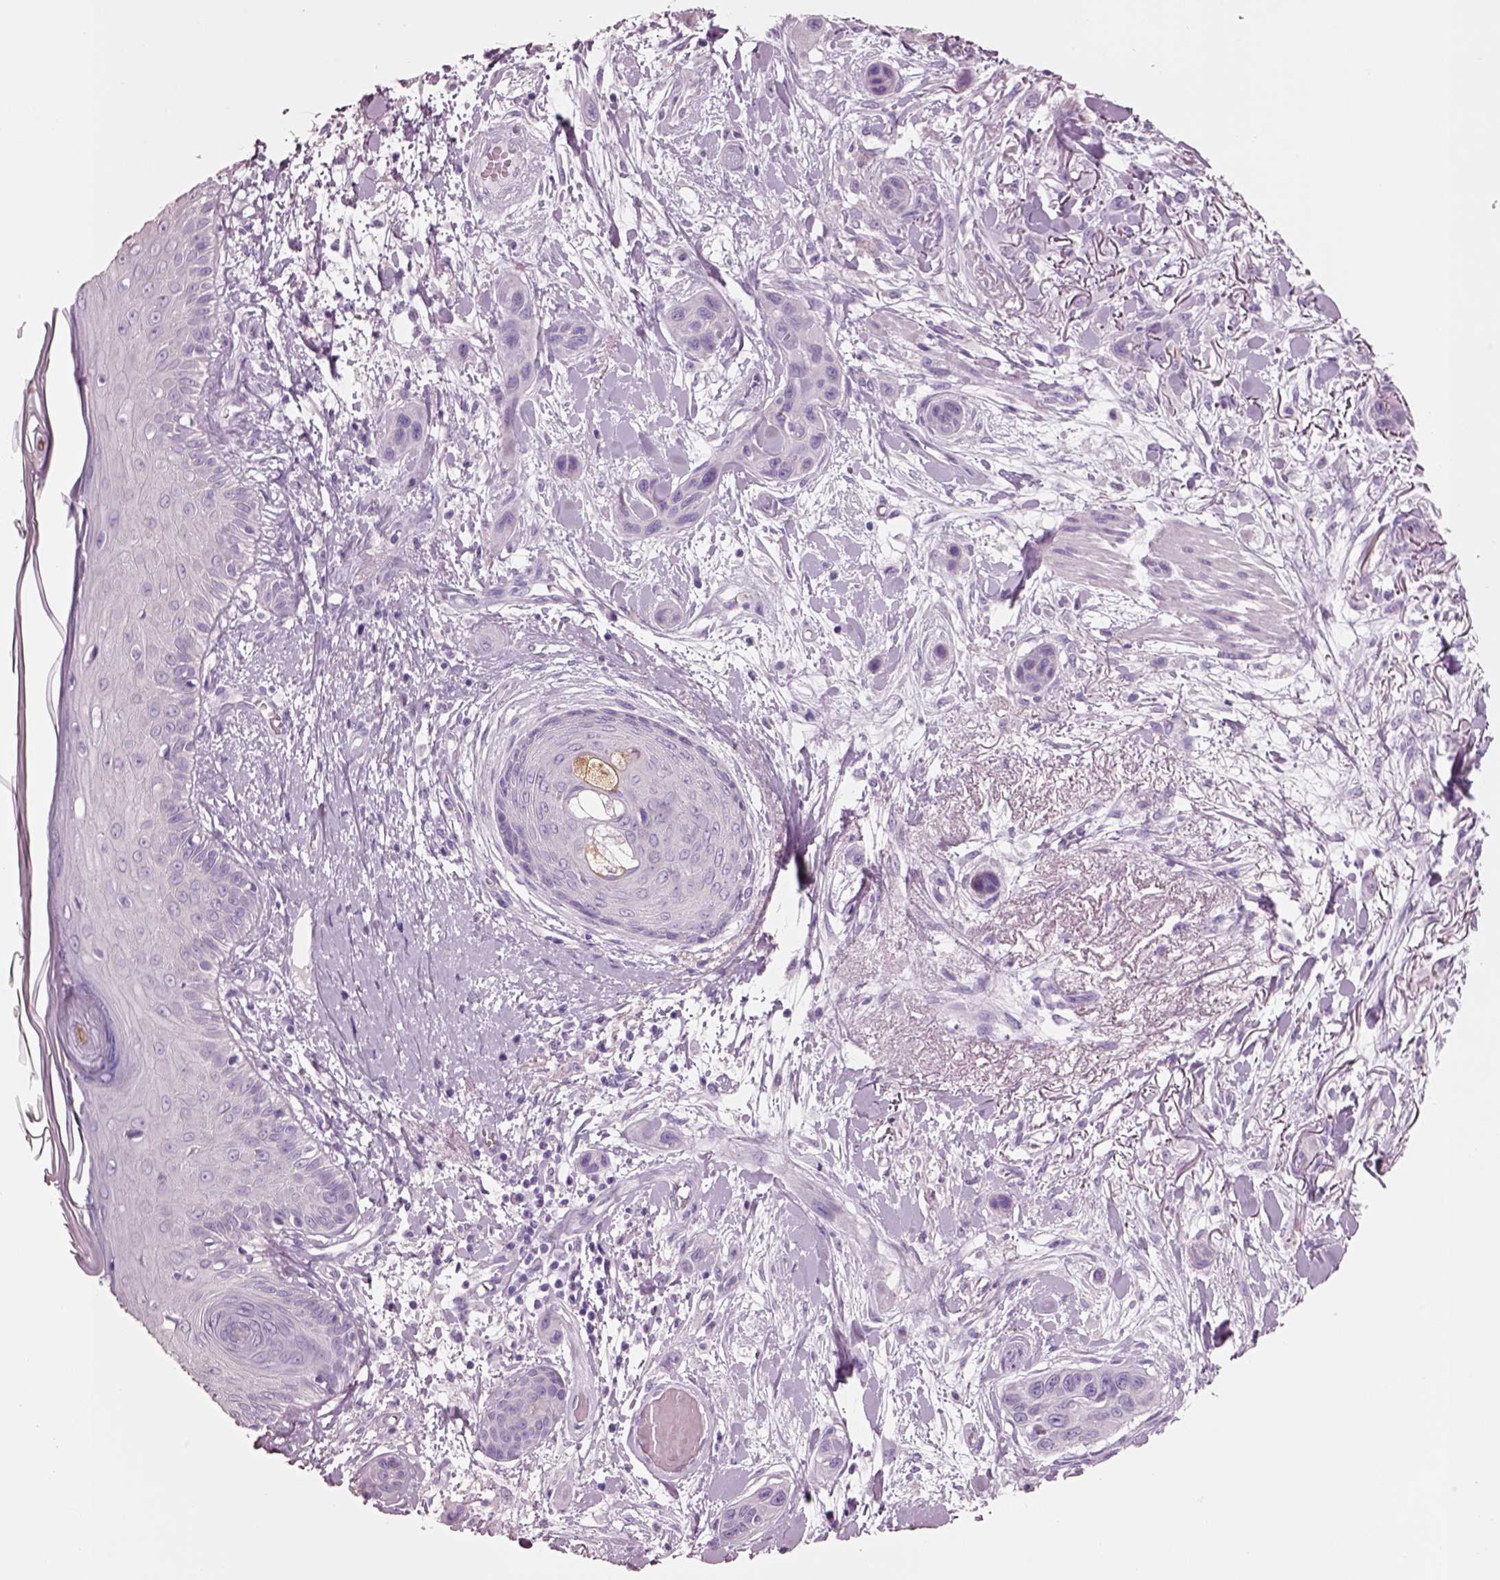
{"staining": {"intensity": "negative", "quantity": "none", "location": "none"}, "tissue": "skin cancer", "cell_type": "Tumor cells", "image_type": "cancer", "snomed": [{"axis": "morphology", "description": "Squamous cell carcinoma, NOS"}, {"axis": "topography", "description": "Skin"}], "caption": "The image exhibits no staining of tumor cells in skin cancer.", "gene": "PNOC", "patient": {"sex": "male", "age": 79}}